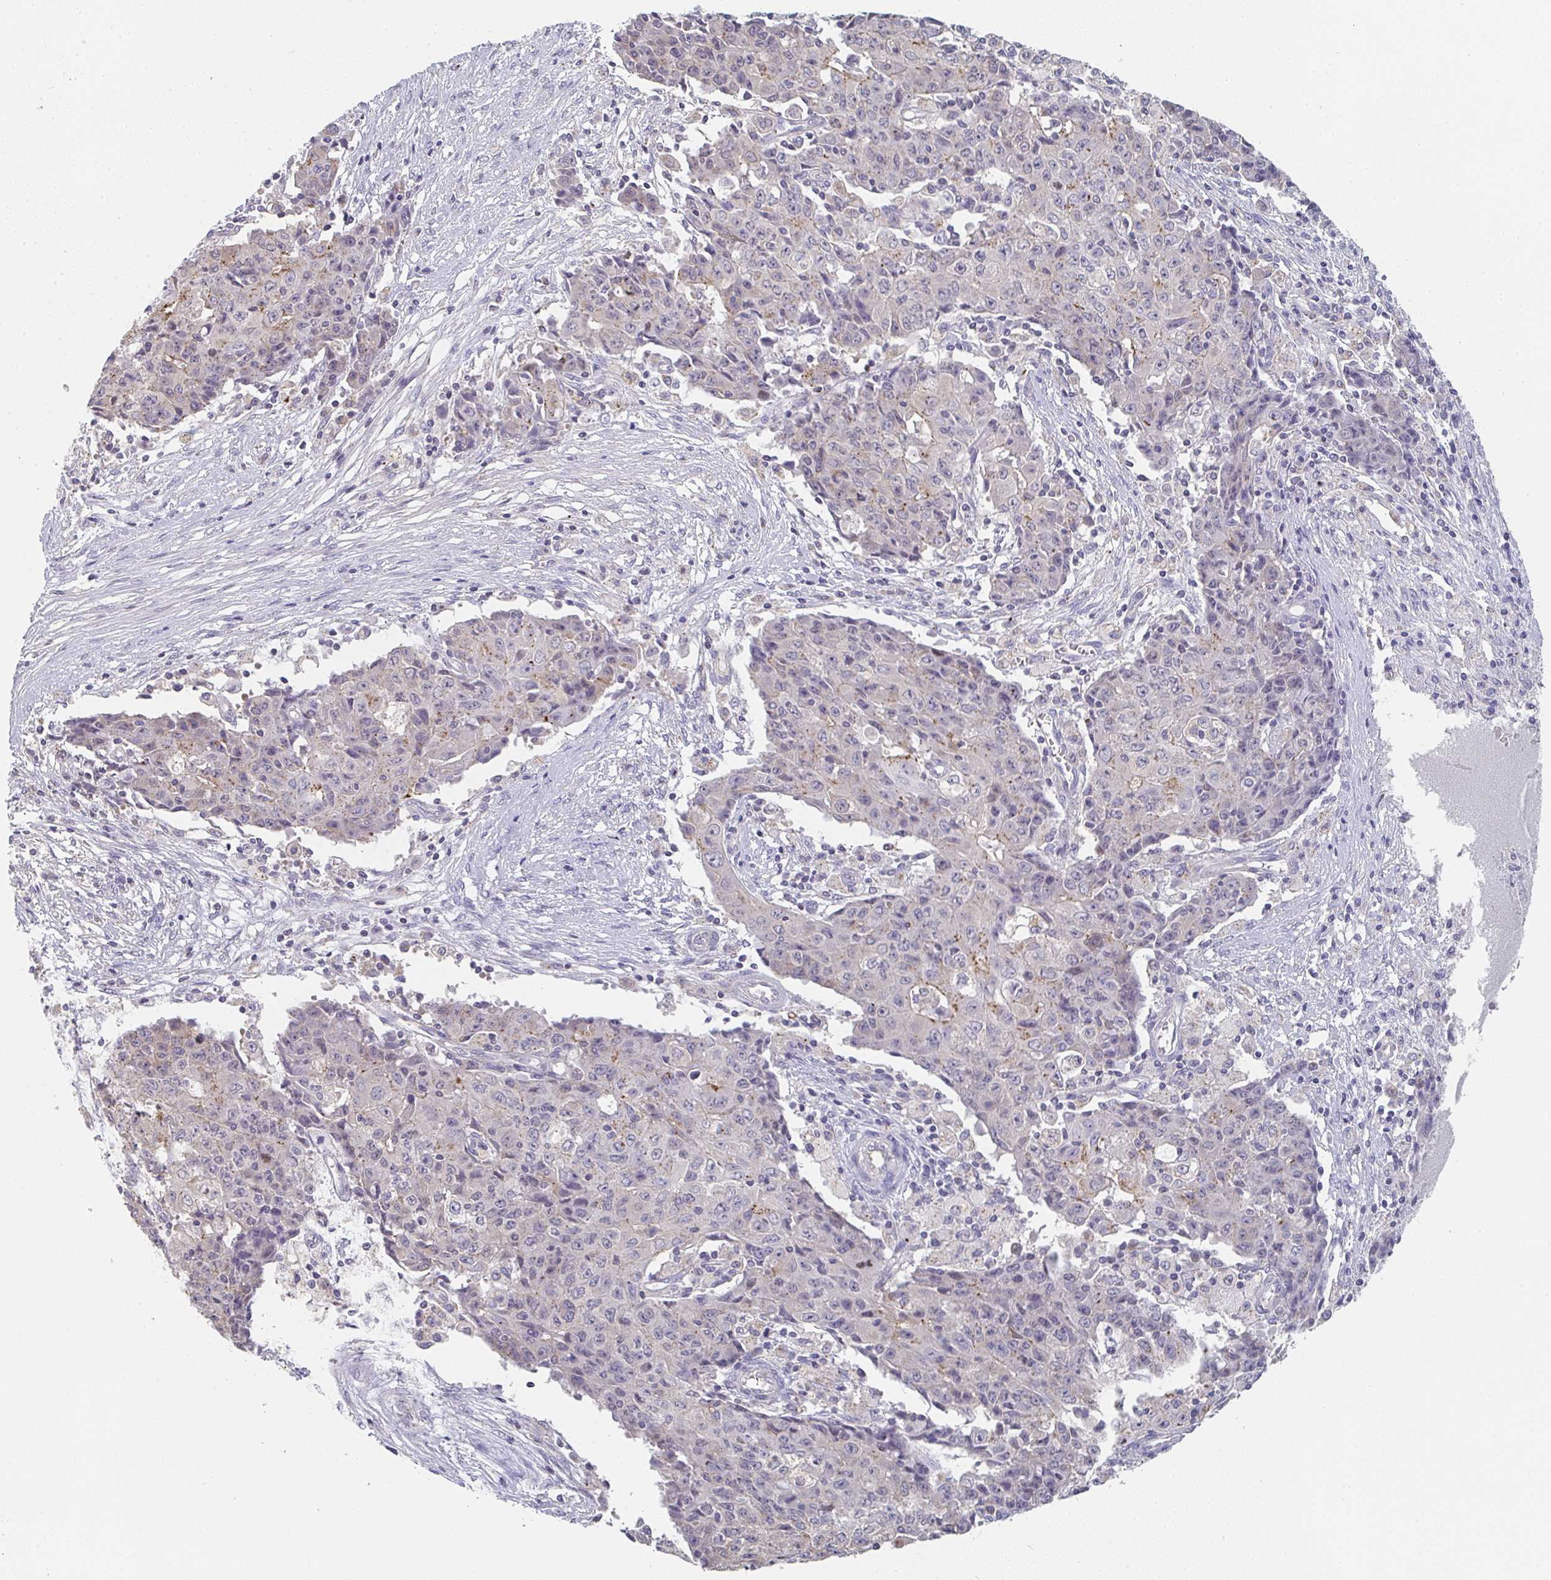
{"staining": {"intensity": "moderate", "quantity": "<25%", "location": "cytoplasmic/membranous"}, "tissue": "ovarian cancer", "cell_type": "Tumor cells", "image_type": "cancer", "snomed": [{"axis": "morphology", "description": "Carcinoma, endometroid"}, {"axis": "topography", "description": "Ovary"}], "caption": "The image demonstrates staining of ovarian cancer (endometroid carcinoma), revealing moderate cytoplasmic/membranous protein staining (brown color) within tumor cells. Immunohistochemistry stains the protein in brown and the nuclei are stained blue.", "gene": "CHMP5", "patient": {"sex": "female", "age": 42}}